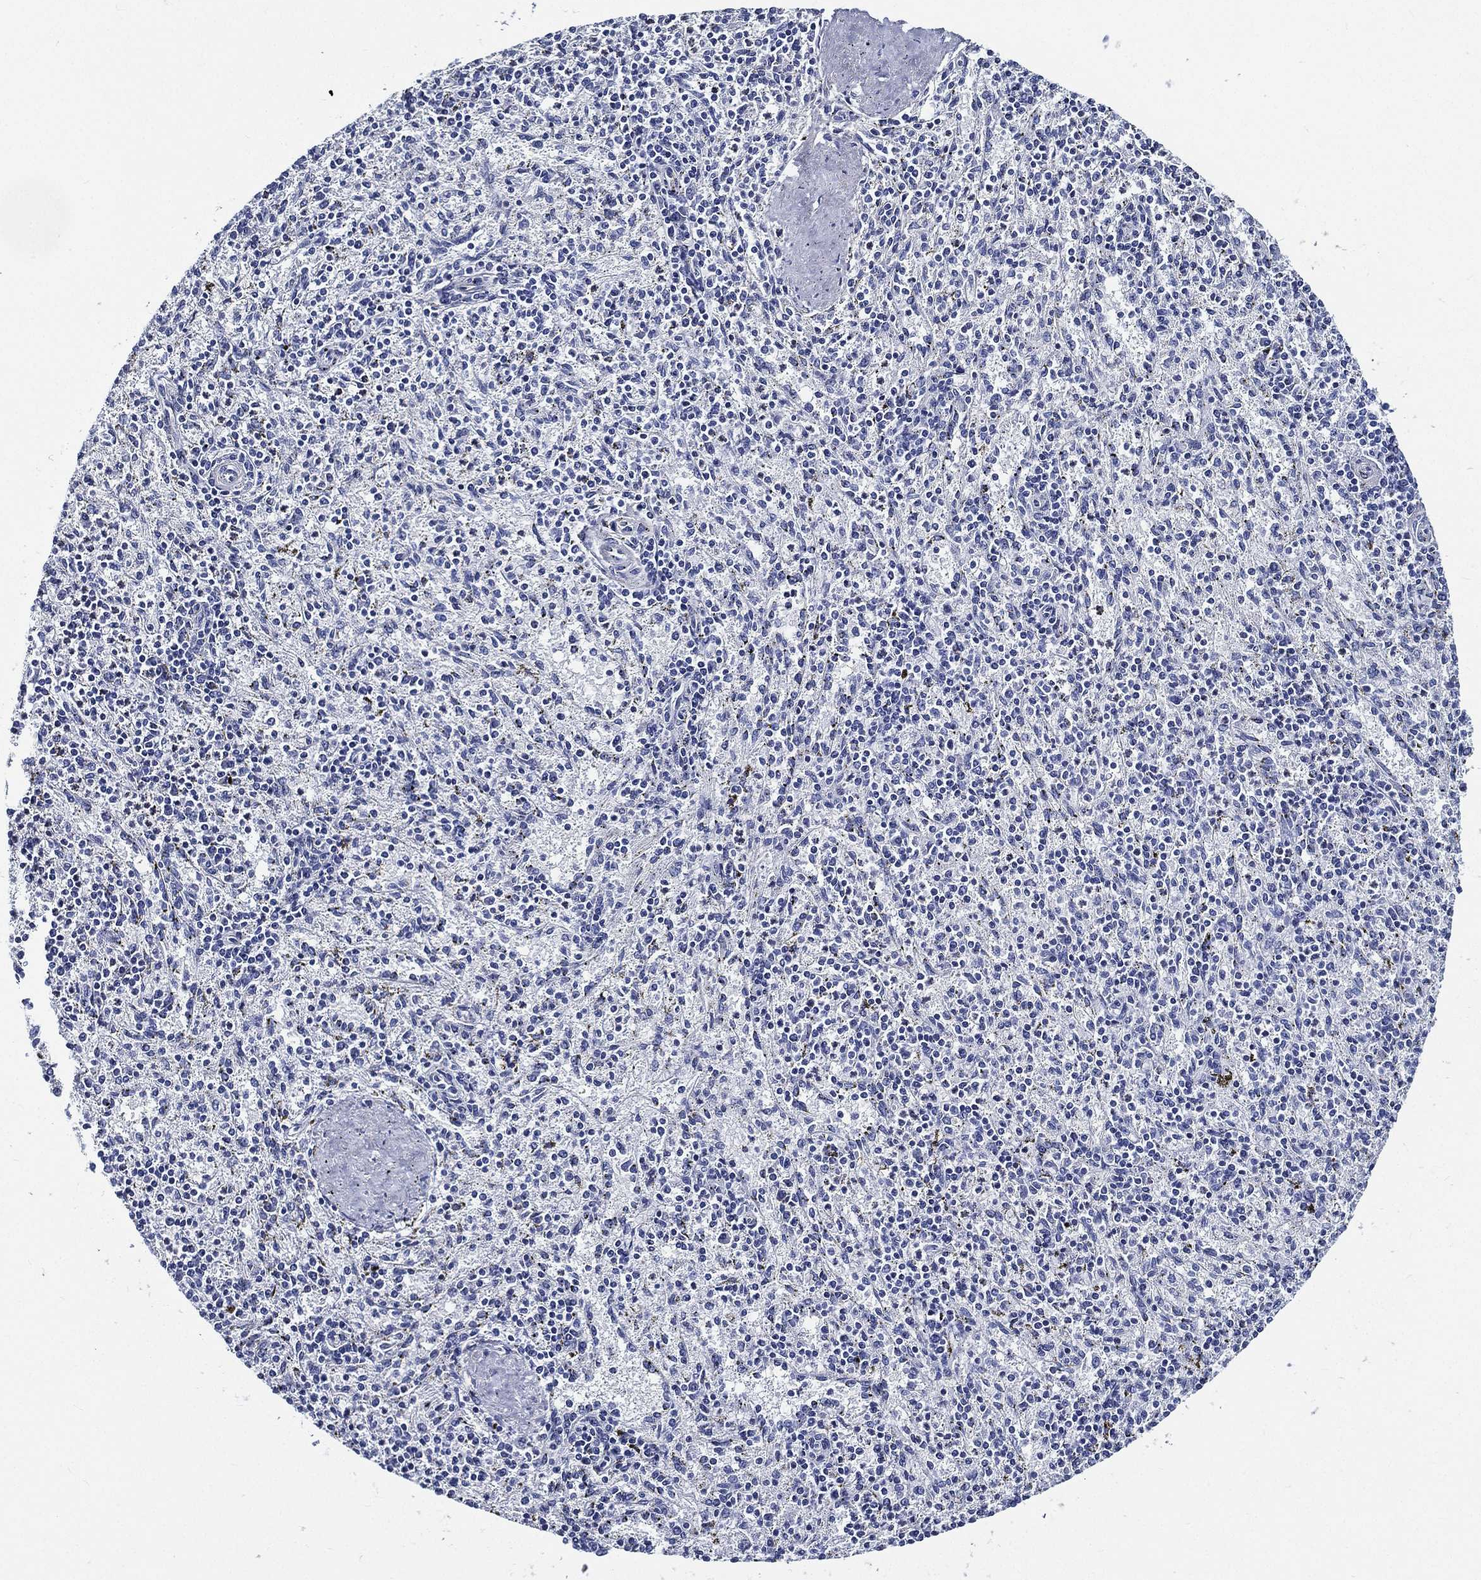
{"staining": {"intensity": "negative", "quantity": "none", "location": "none"}, "tissue": "spleen", "cell_type": "Cells in red pulp", "image_type": "normal", "snomed": [{"axis": "morphology", "description": "Normal tissue, NOS"}, {"axis": "topography", "description": "Spleen"}], "caption": "IHC photomicrograph of benign spleen: human spleen stained with DAB (3,3'-diaminobenzidine) displays no significant protein positivity in cells in red pulp.", "gene": "NEDD9", "patient": {"sex": "female", "age": 37}}